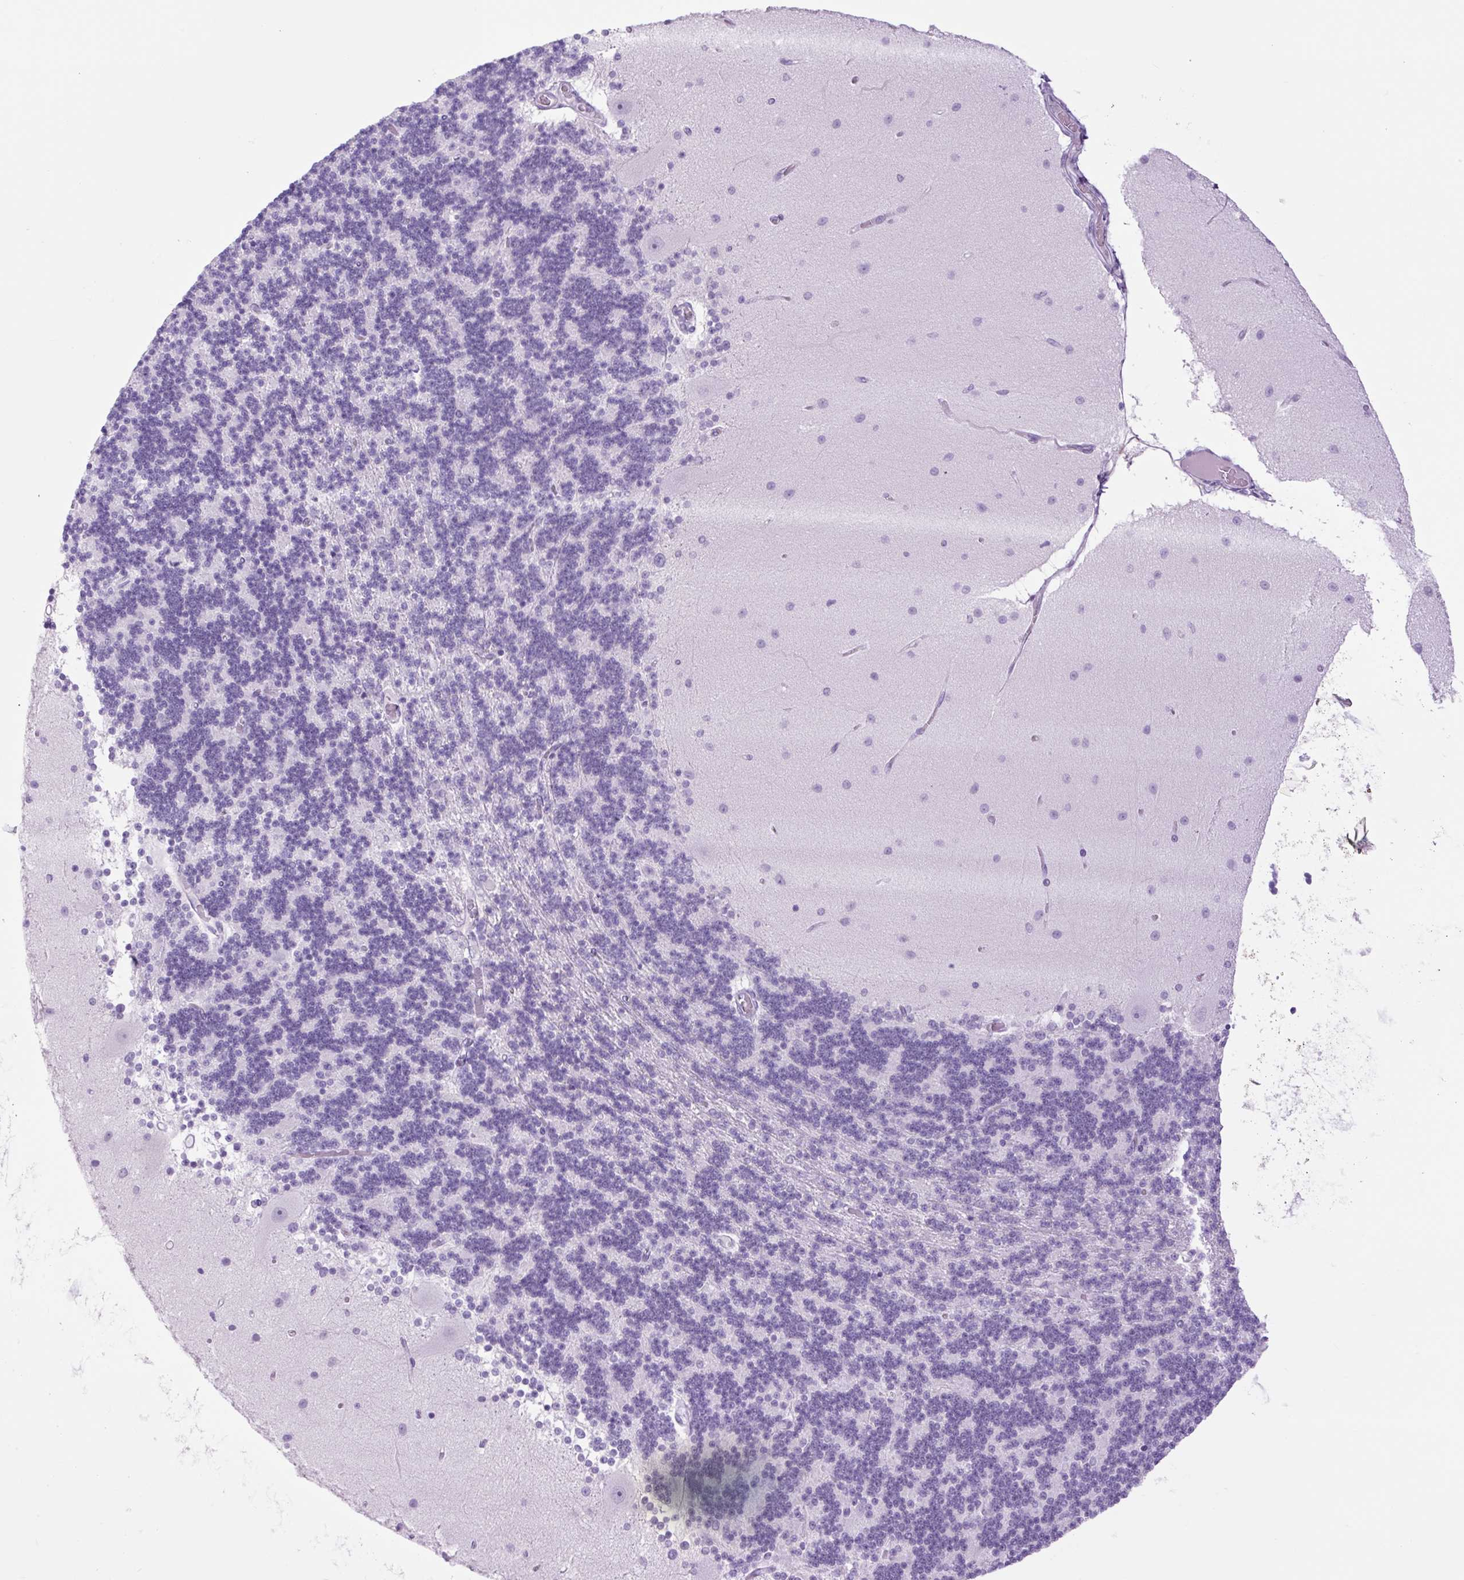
{"staining": {"intensity": "negative", "quantity": "none", "location": "none"}, "tissue": "cerebellum", "cell_type": "Cells in granular layer", "image_type": "normal", "snomed": [{"axis": "morphology", "description": "Normal tissue, NOS"}, {"axis": "topography", "description": "Cerebellum"}], "caption": "Immunohistochemistry (IHC) image of normal cerebellum stained for a protein (brown), which reveals no expression in cells in granular layer.", "gene": "TFF2", "patient": {"sex": "female", "age": 54}}